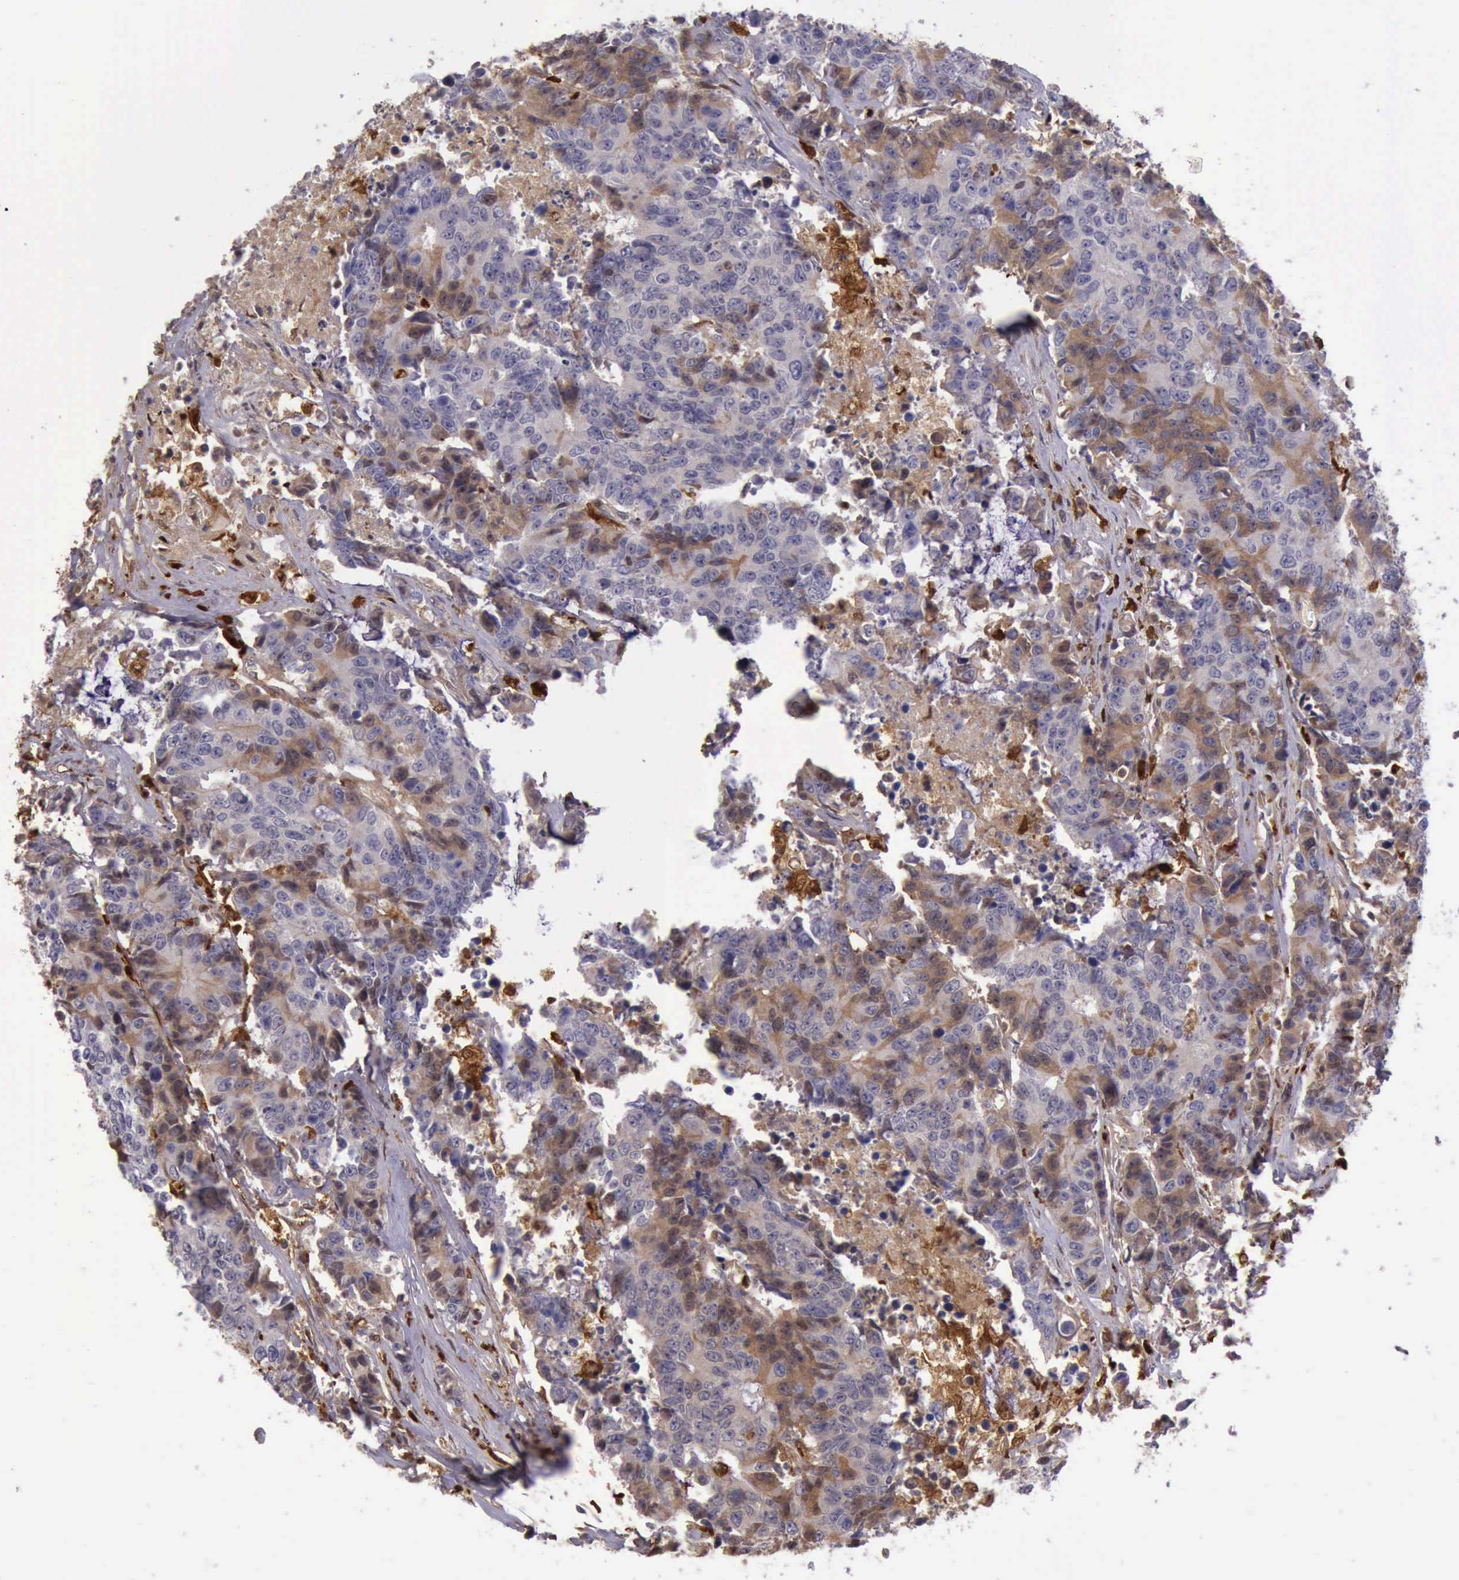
{"staining": {"intensity": "moderate", "quantity": "<25%", "location": "cytoplasmic/membranous,nuclear"}, "tissue": "colorectal cancer", "cell_type": "Tumor cells", "image_type": "cancer", "snomed": [{"axis": "morphology", "description": "Adenocarcinoma, NOS"}, {"axis": "topography", "description": "Colon"}], "caption": "Immunohistochemistry (IHC) histopathology image of colorectal cancer (adenocarcinoma) stained for a protein (brown), which exhibits low levels of moderate cytoplasmic/membranous and nuclear expression in about <25% of tumor cells.", "gene": "TYMP", "patient": {"sex": "female", "age": 86}}